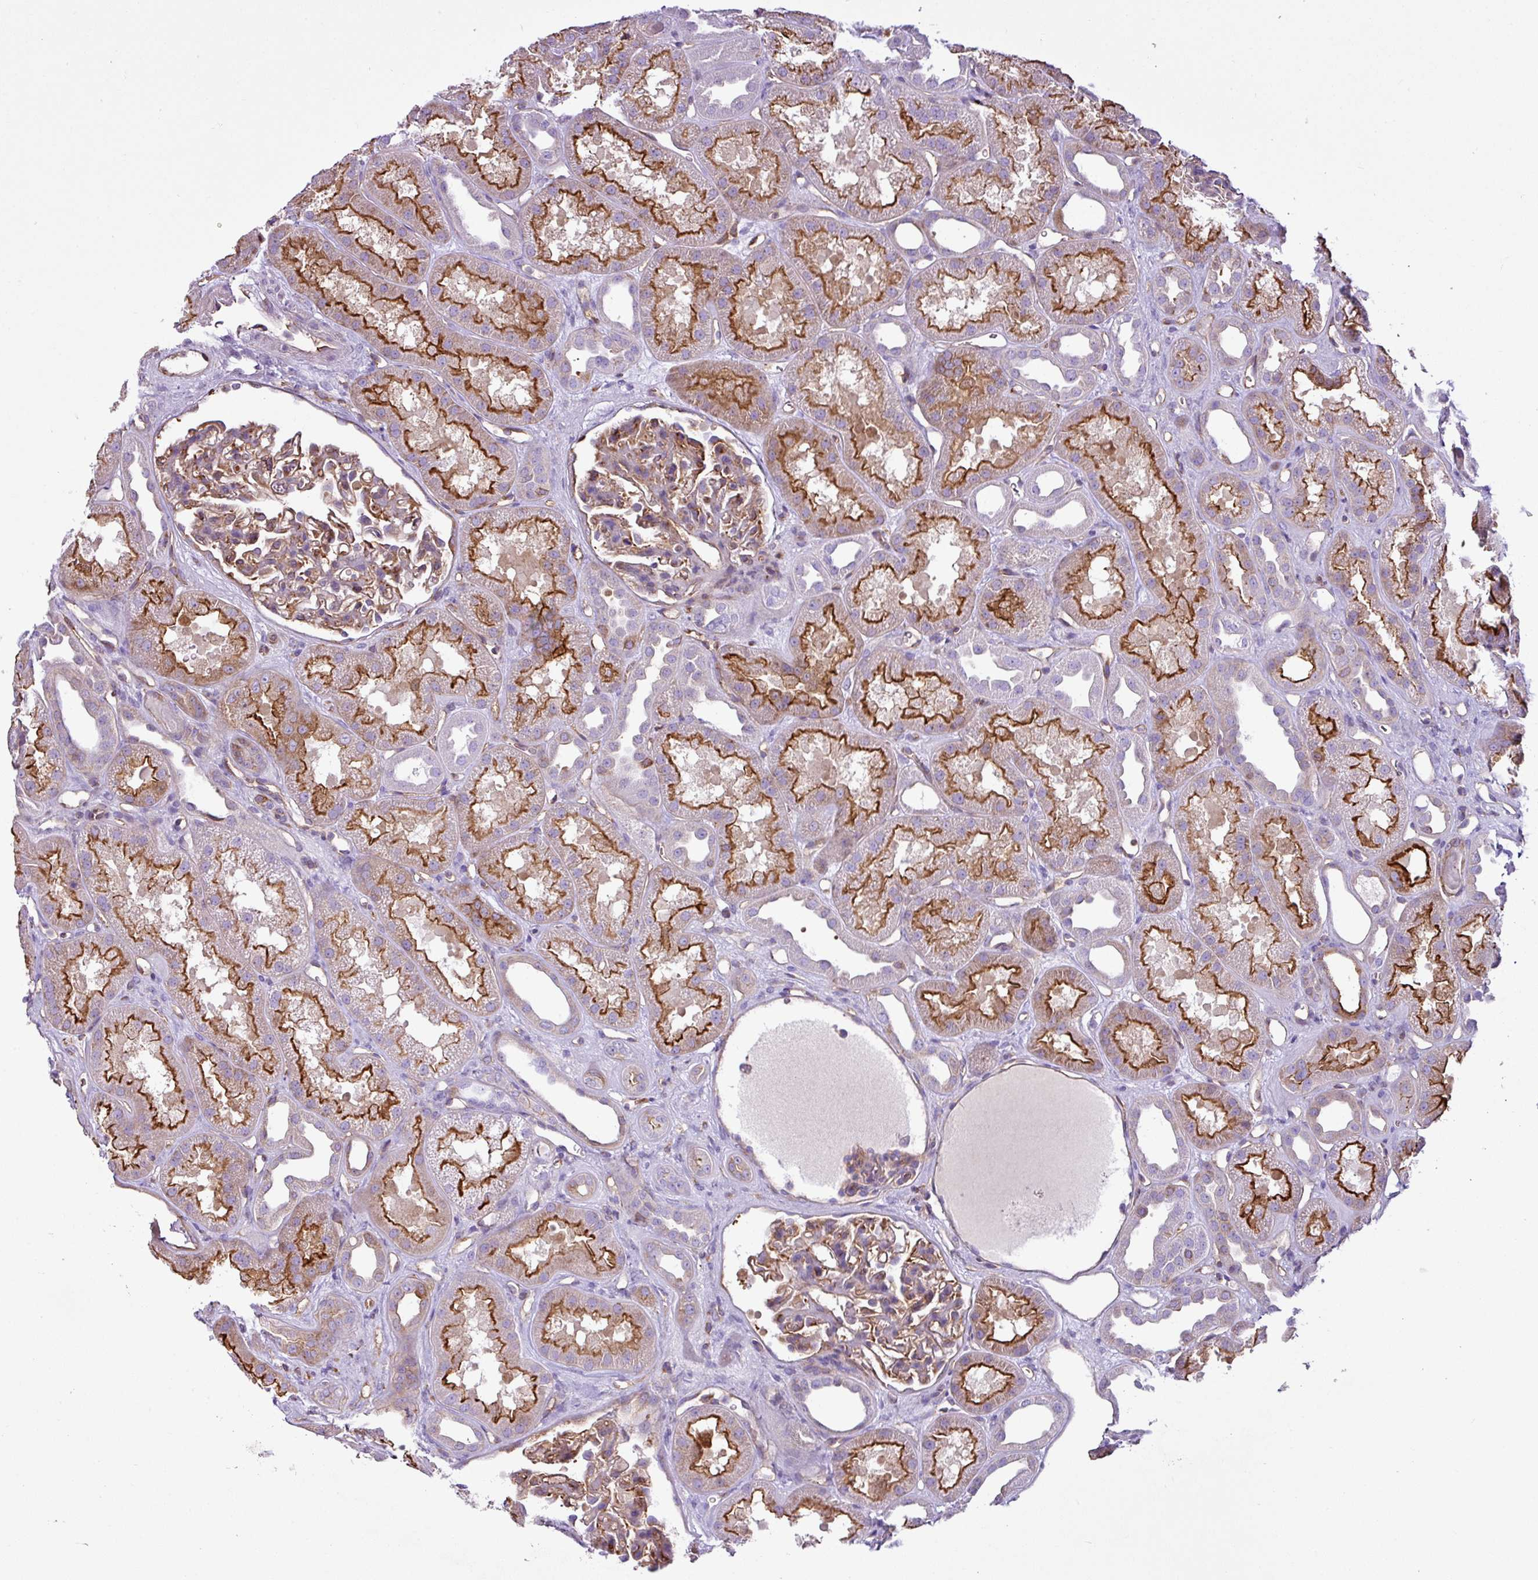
{"staining": {"intensity": "moderate", "quantity": "25%-75%", "location": "cytoplasmic/membranous"}, "tissue": "kidney", "cell_type": "Cells in glomeruli", "image_type": "normal", "snomed": [{"axis": "morphology", "description": "Normal tissue, NOS"}, {"axis": "topography", "description": "Kidney"}], "caption": "Immunohistochemical staining of unremarkable kidney reveals medium levels of moderate cytoplasmic/membranous expression in about 25%-75% of cells in glomeruli.", "gene": "EME2", "patient": {"sex": "male", "age": 61}}